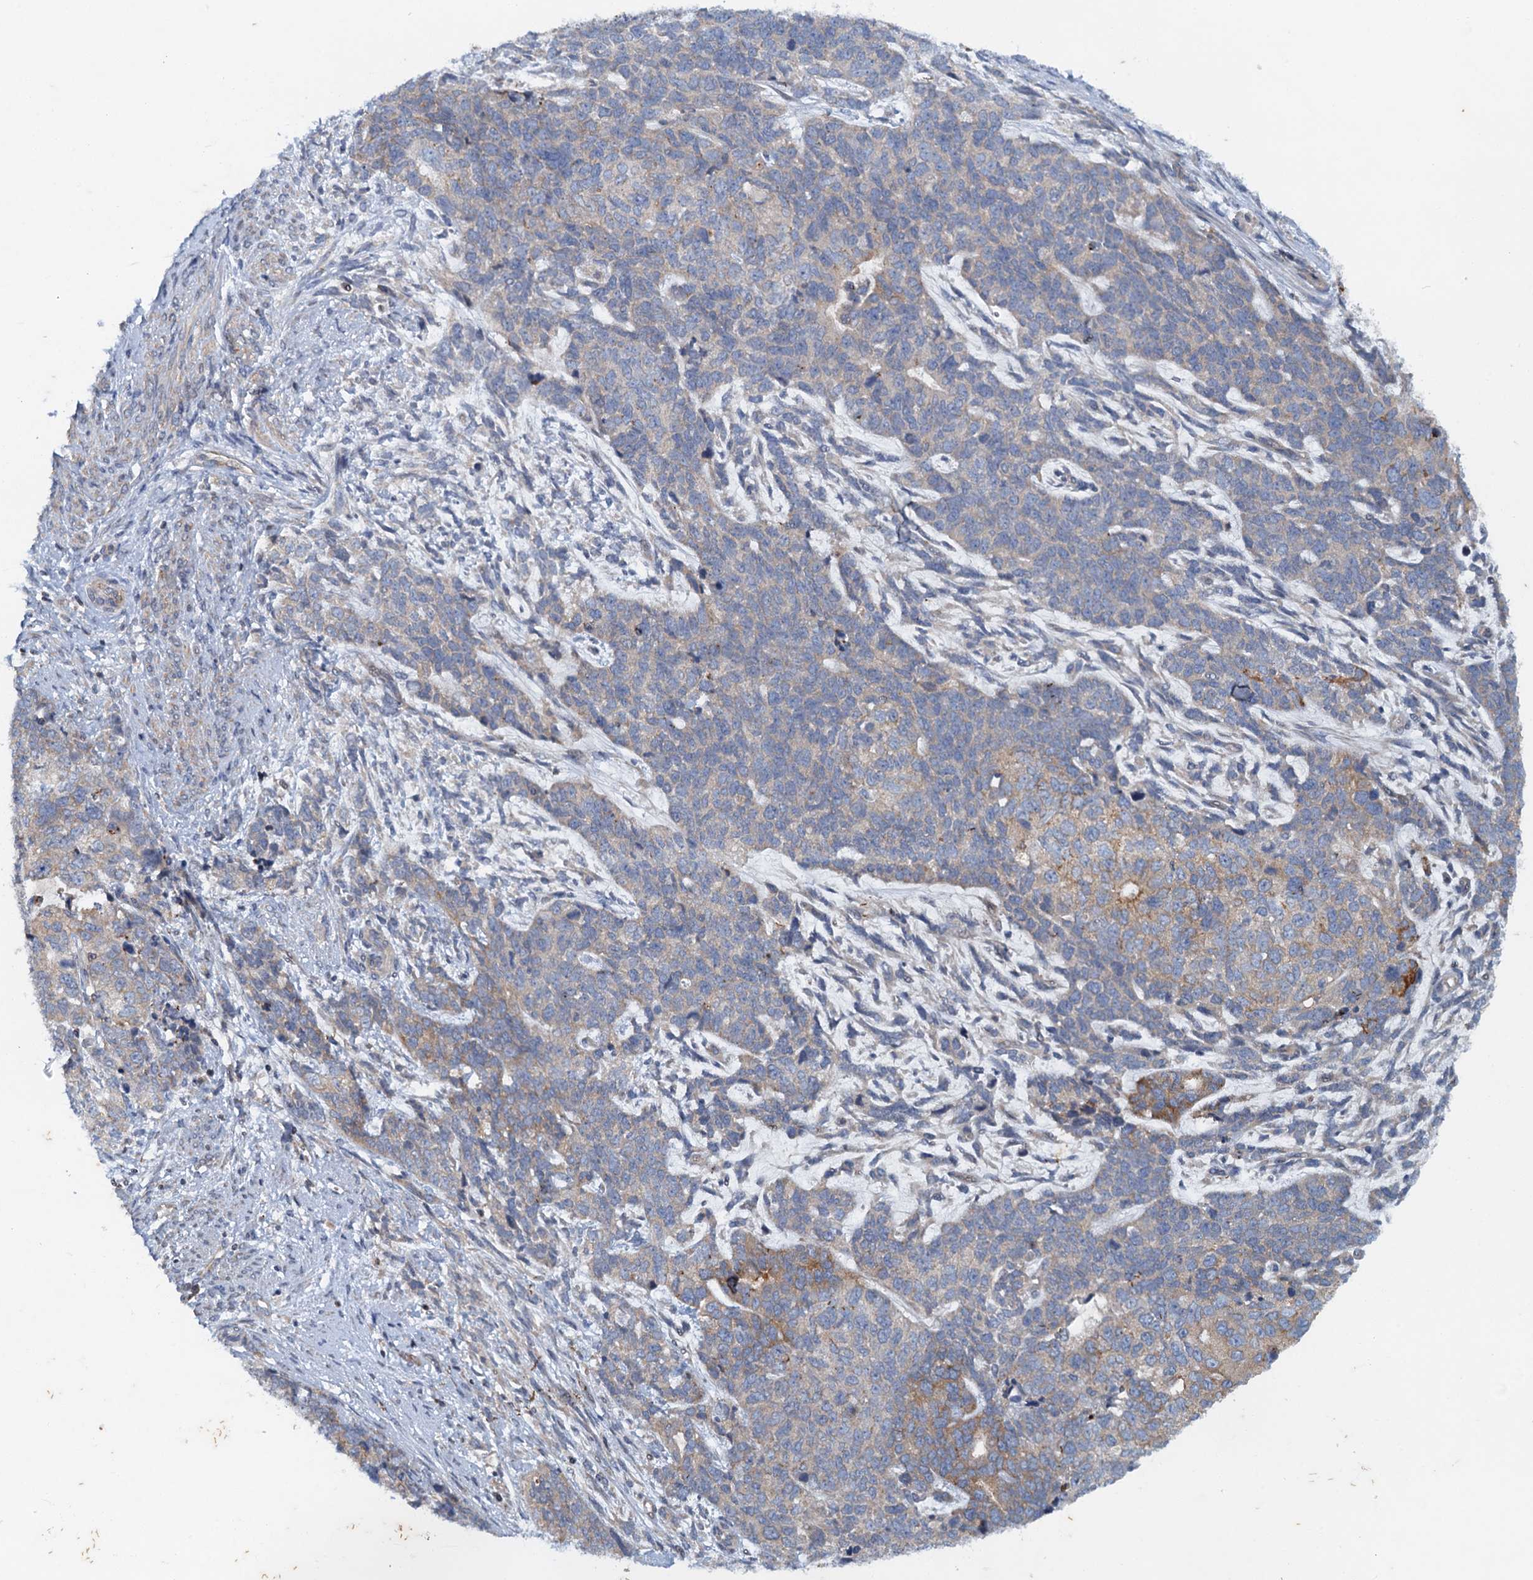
{"staining": {"intensity": "moderate", "quantity": "<25%", "location": "cytoplasmic/membranous"}, "tissue": "cervical cancer", "cell_type": "Tumor cells", "image_type": "cancer", "snomed": [{"axis": "morphology", "description": "Squamous cell carcinoma, NOS"}, {"axis": "topography", "description": "Cervix"}], "caption": "A photomicrograph of cervical squamous cell carcinoma stained for a protein exhibits moderate cytoplasmic/membranous brown staining in tumor cells.", "gene": "NBEA", "patient": {"sex": "female", "age": 63}}